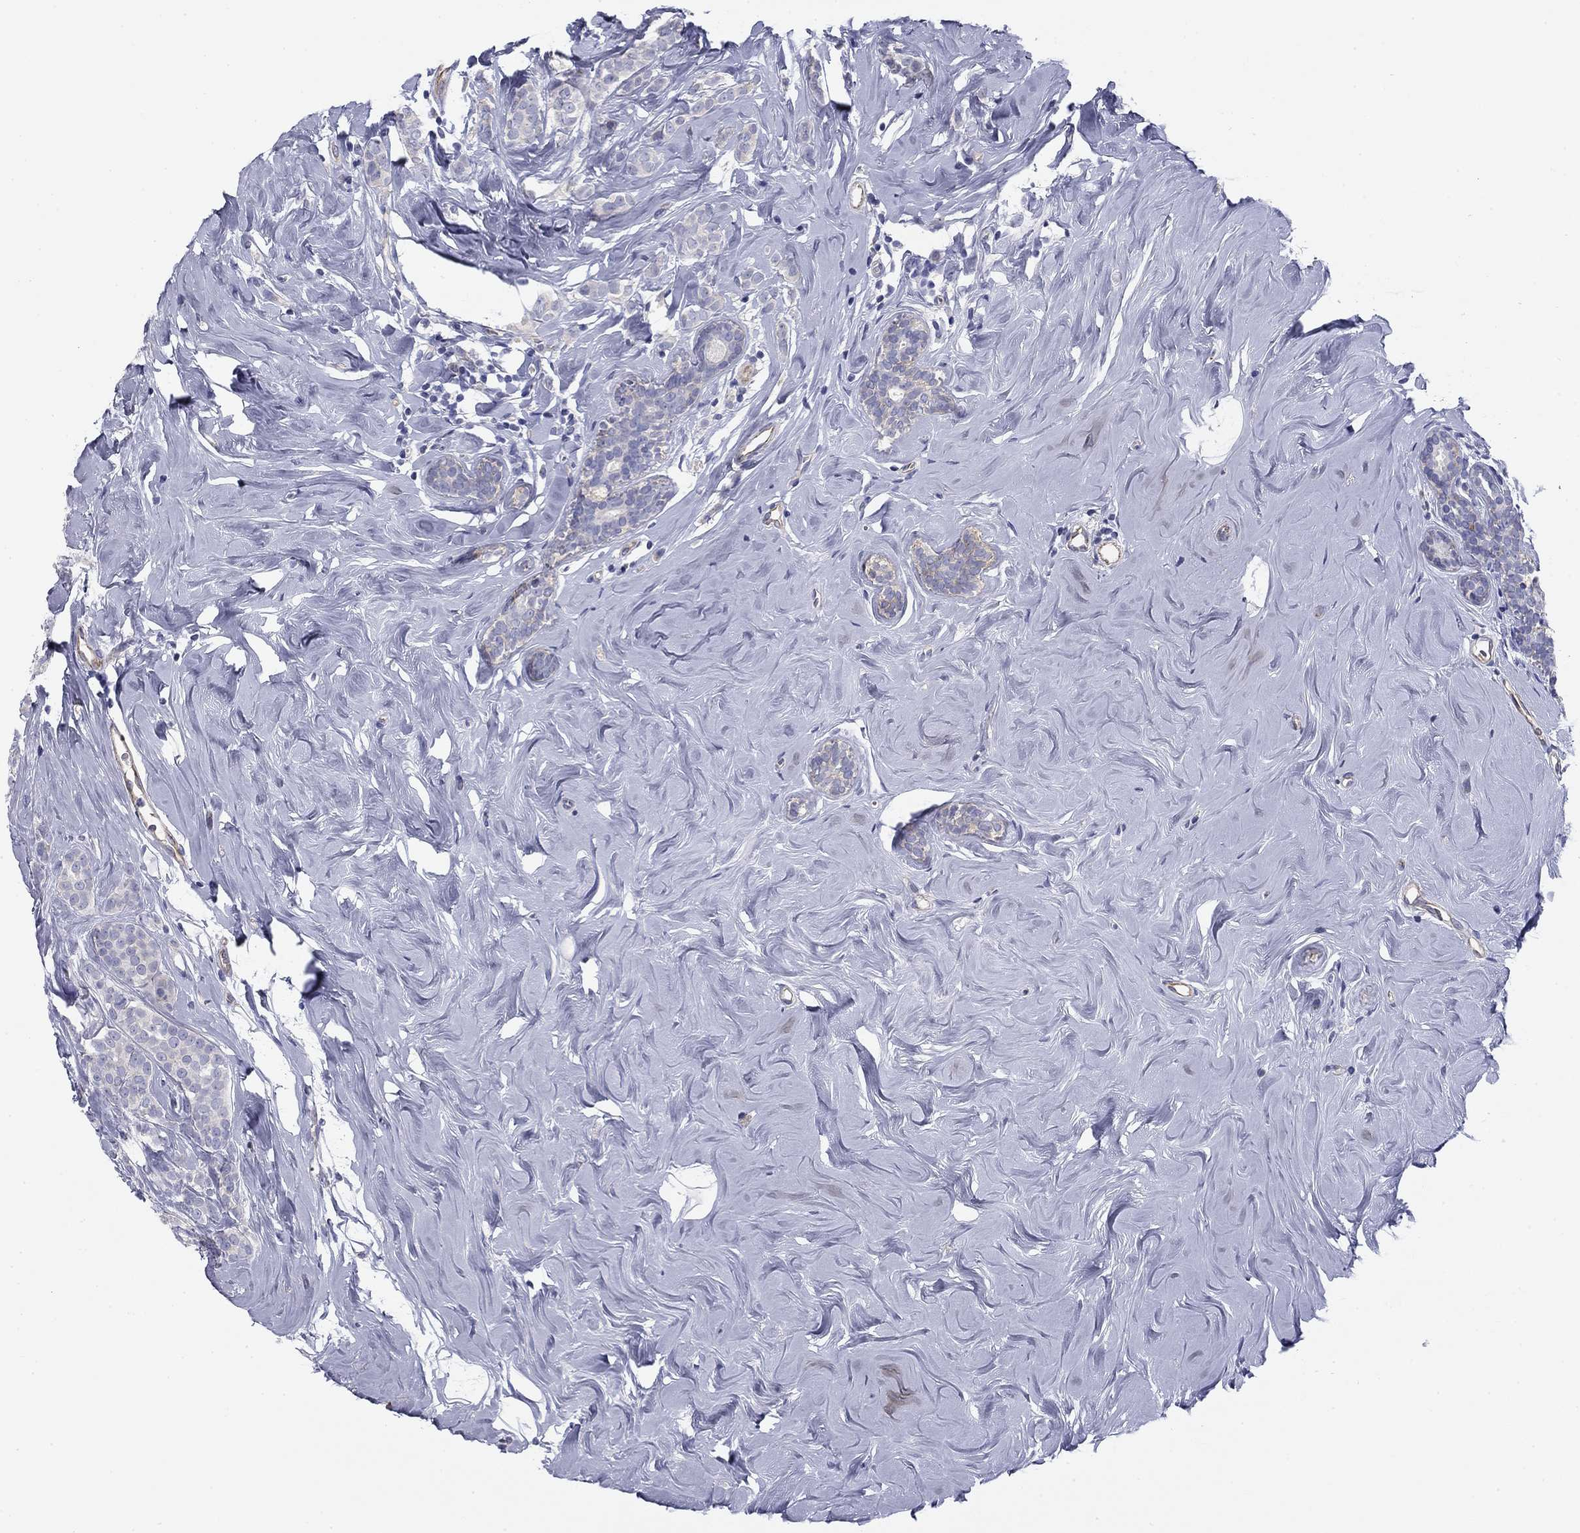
{"staining": {"intensity": "weak", "quantity": "<25%", "location": "cytoplasmic/membranous"}, "tissue": "breast cancer", "cell_type": "Tumor cells", "image_type": "cancer", "snomed": [{"axis": "morphology", "description": "Lobular carcinoma"}, {"axis": "topography", "description": "Breast"}], "caption": "Tumor cells are negative for brown protein staining in lobular carcinoma (breast).", "gene": "SEPTIN3", "patient": {"sex": "female", "age": 49}}